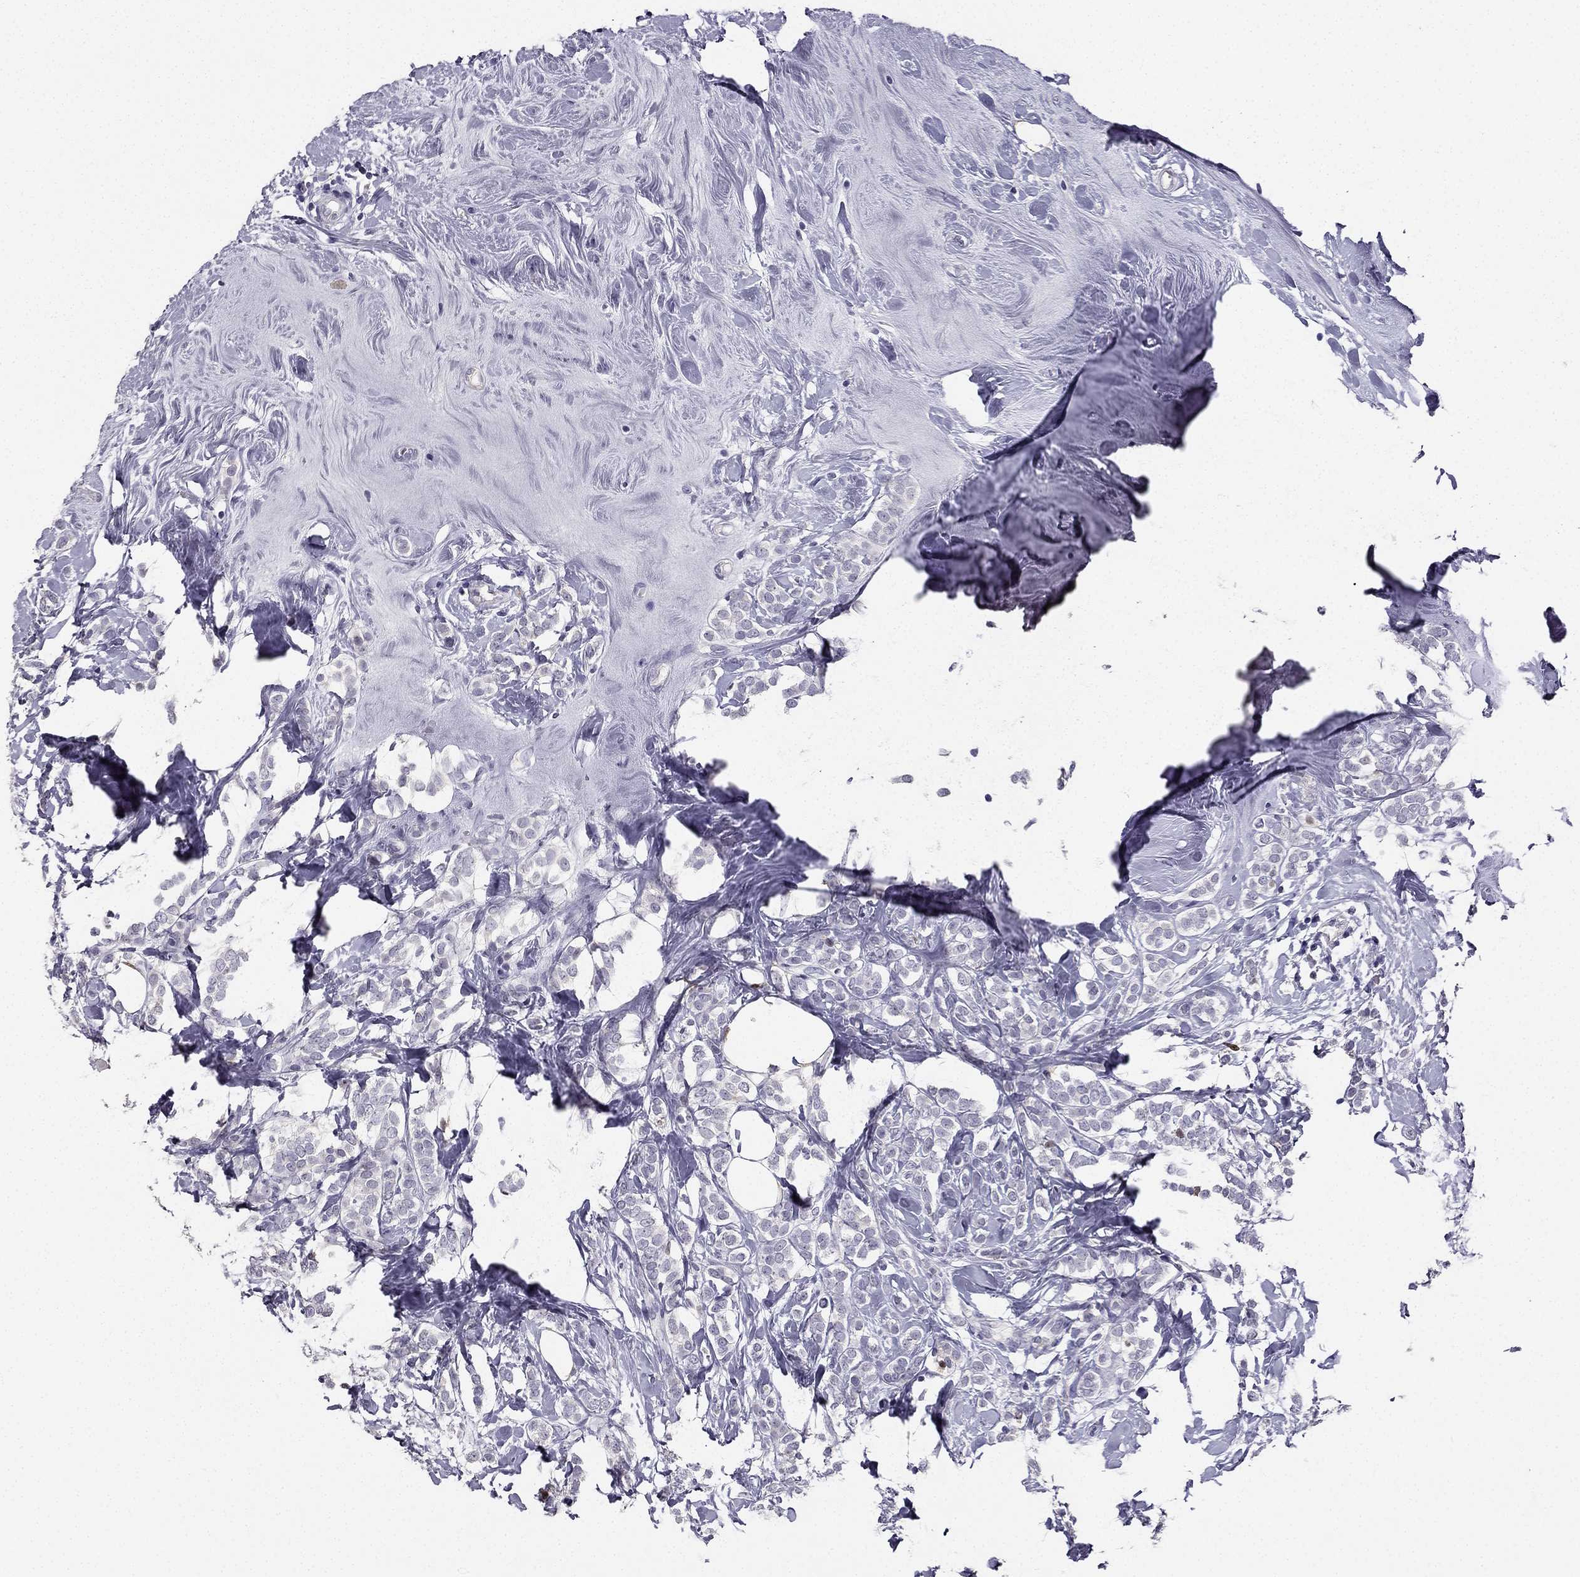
{"staining": {"intensity": "negative", "quantity": "none", "location": "none"}, "tissue": "breast cancer", "cell_type": "Tumor cells", "image_type": "cancer", "snomed": [{"axis": "morphology", "description": "Lobular carcinoma"}, {"axis": "topography", "description": "Breast"}], "caption": "This is a photomicrograph of immunohistochemistry (IHC) staining of breast cancer, which shows no expression in tumor cells.", "gene": "CALB2", "patient": {"sex": "female", "age": 49}}